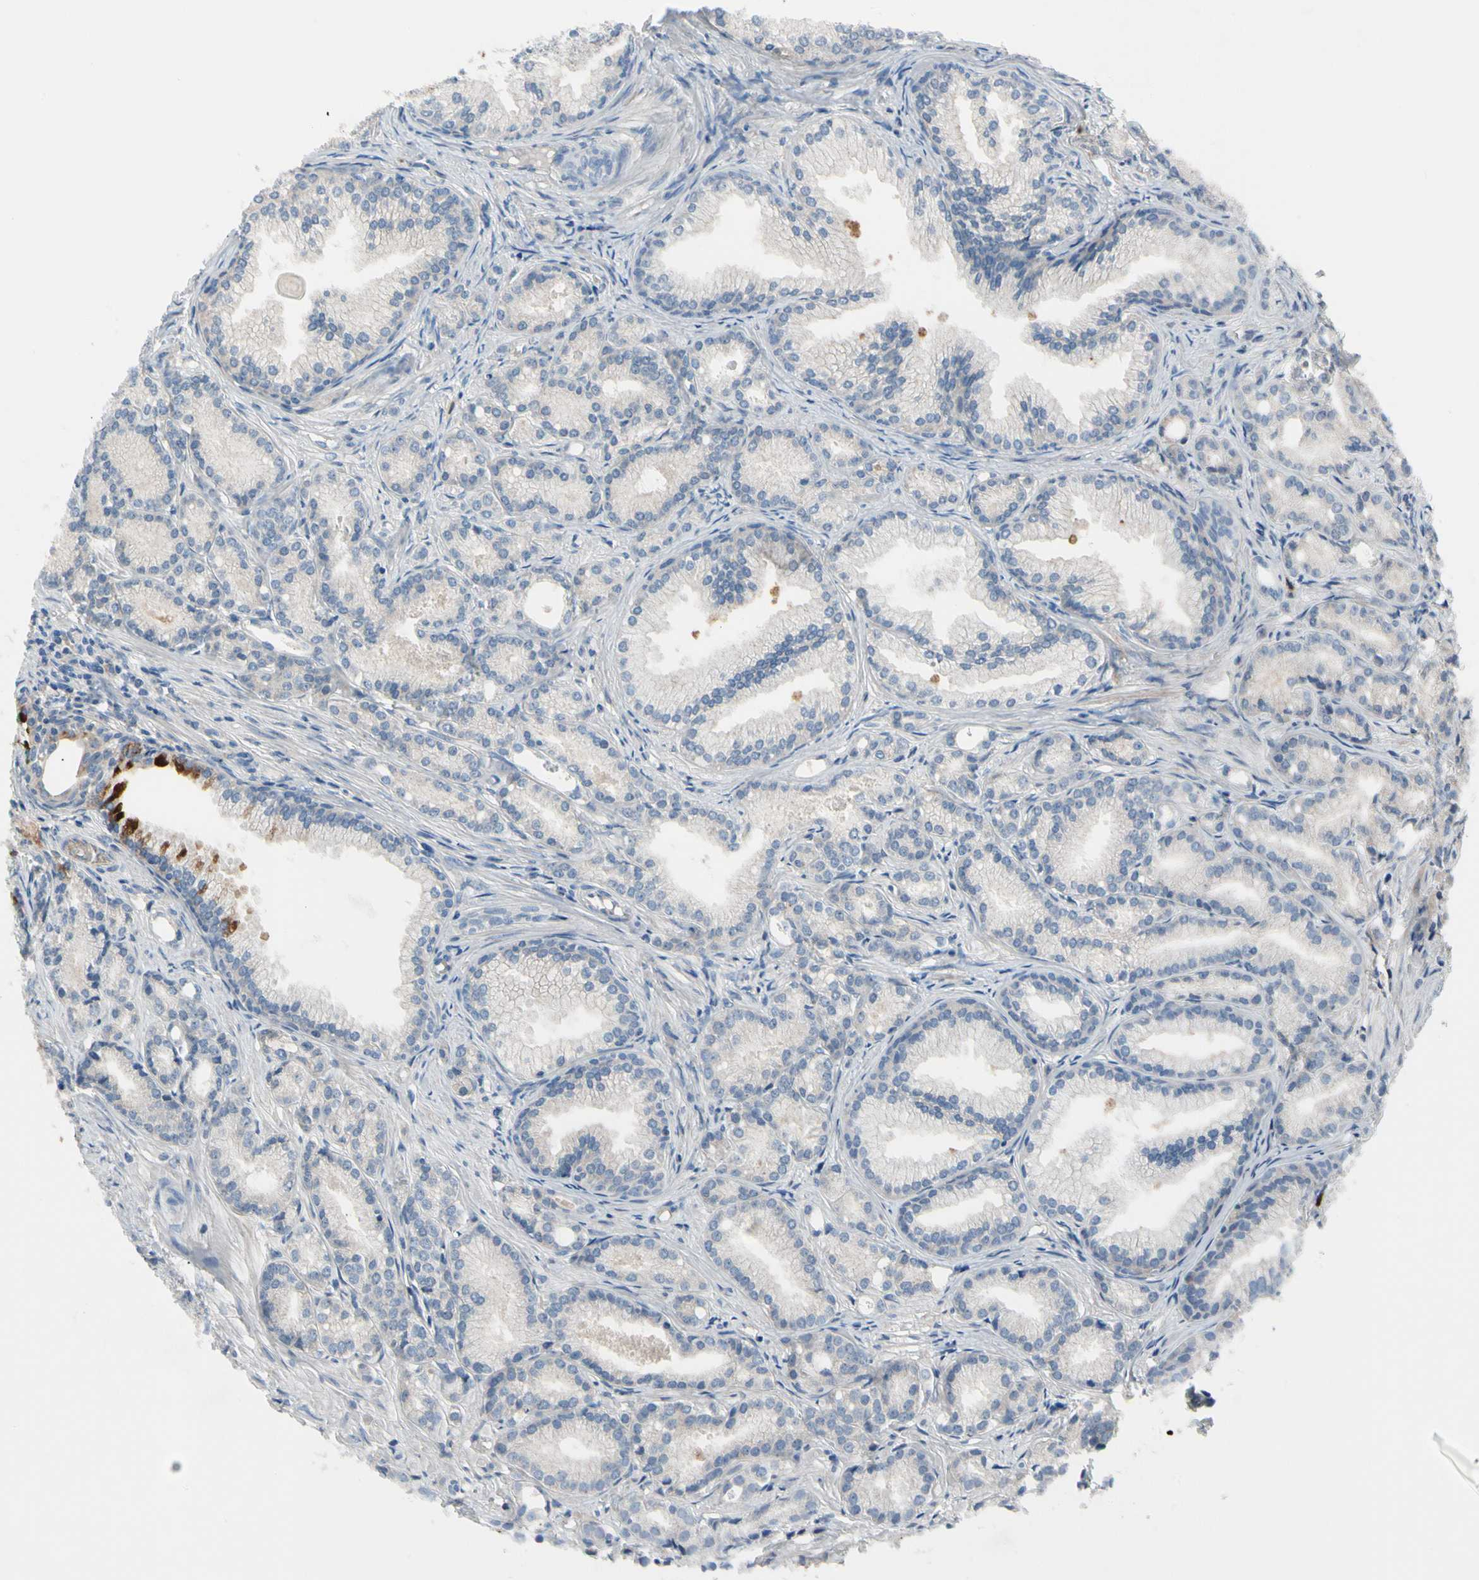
{"staining": {"intensity": "negative", "quantity": "none", "location": "none"}, "tissue": "prostate cancer", "cell_type": "Tumor cells", "image_type": "cancer", "snomed": [{"axis": "morphology", "description": "Adenocarcinoma, Low grade"}, {"axis": "topography", "description": "Prostate"}], "caption": "This is a histopathology image of IHC staining of prostate low-grade adenocarcinoma, which shows no positivity in tumor cells. (DAB immunohistochemistry visualized using brightfield microscopy, high magnification).", "gene": "HJURP", "patient": {"sex": "male", "age": 72}}